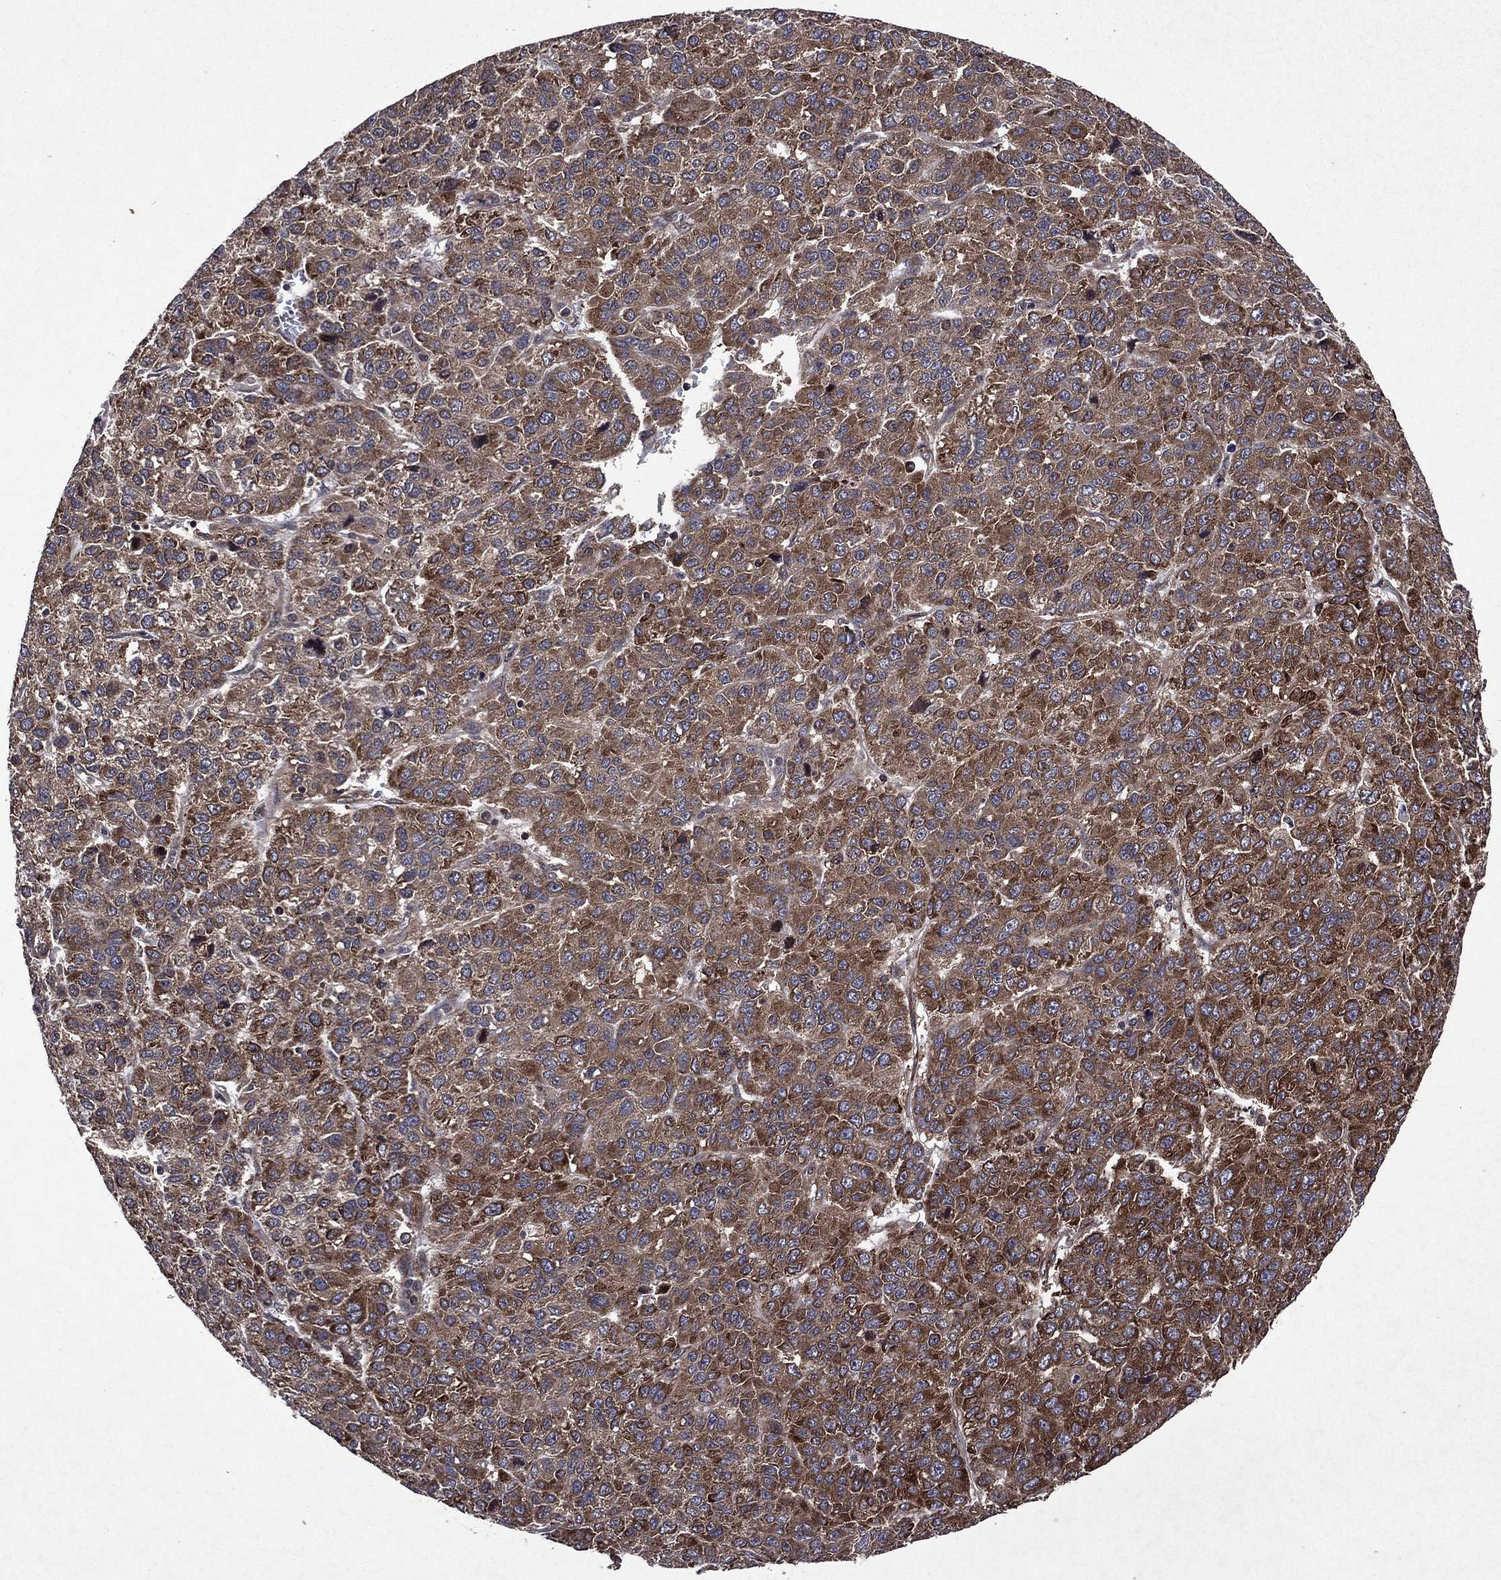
{"staining": {"intensity": "strong", "quantity": ">75%", "location": "cytoplasmic/membranous"}, "tissue": "liver cancer", "cell_type": "Tumor cells", "image_type": "cancer", "snomed": [{"axis": "morphology", "description": "Carcinoma, Hepatocellular, NOS"}, {"axis": "topography", "description": "Liver"}], "caption": "Liver cancer (hepatocellular carcinoma) stained with a brown dye reveals strong cytoplasmic/membranous positive positivity in approximately >75% of tumor cells.", "gene": "EIF2B4", "patient": {"sex": "male", "age": 69}}